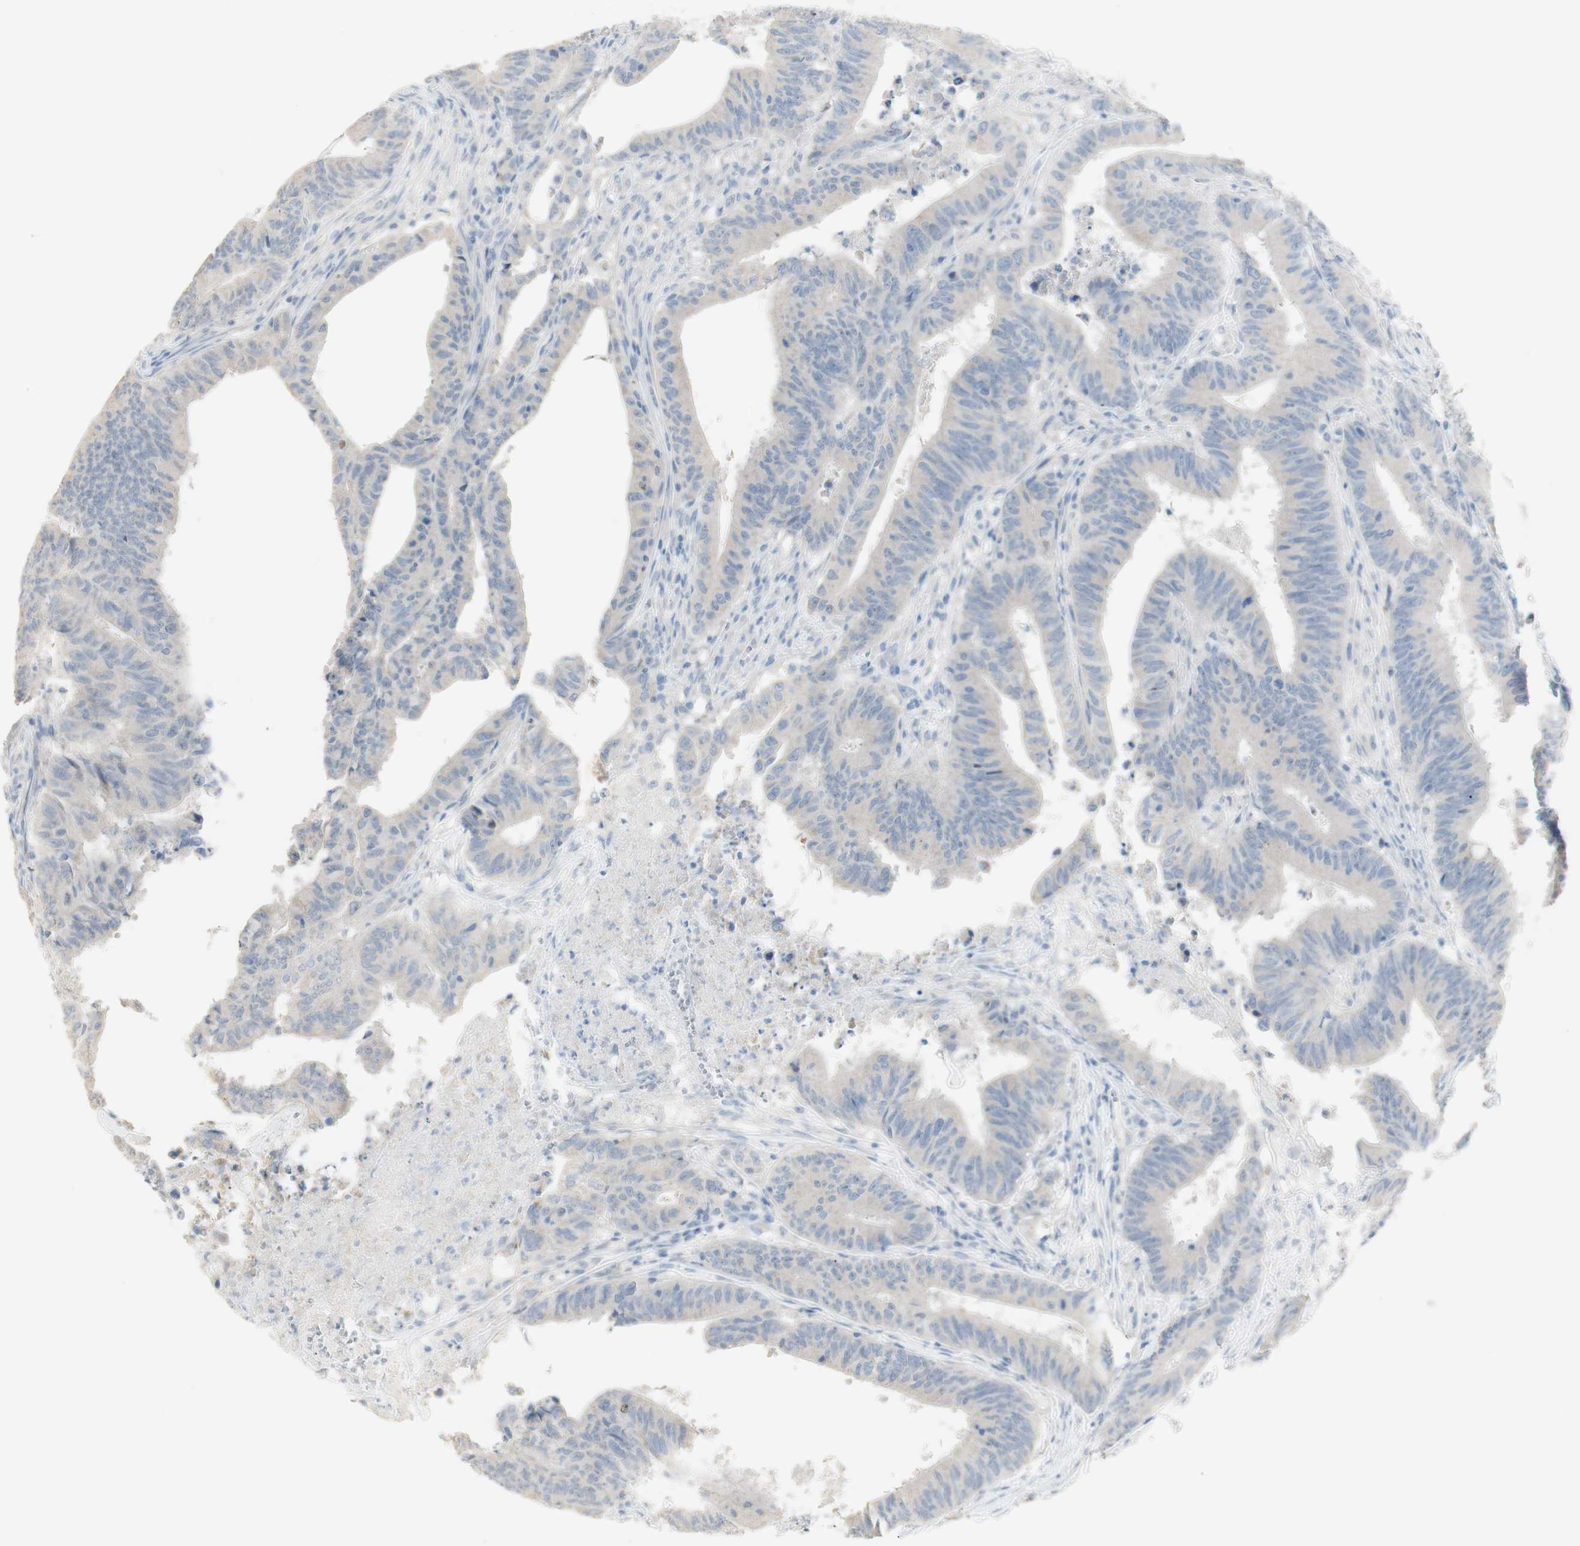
{"staining": {"intensity": "negative", "quantity": "none", "location": "none"}, "tissue": "colorectal cancer", "cell_type": "Tumor cells", "image_type": "cancer", "snomed": [{"axis": "morphology", "description": "Adenocarcinoma, NOS"}, {"axis": "topography", "description": "Colon"}], "caption": "IHC of human colorectal cancer (adenocarcinoma) exhibits no expression in tumor cells.", "gene": "ART3", "patient": {"sex": "male", "age": 45}}